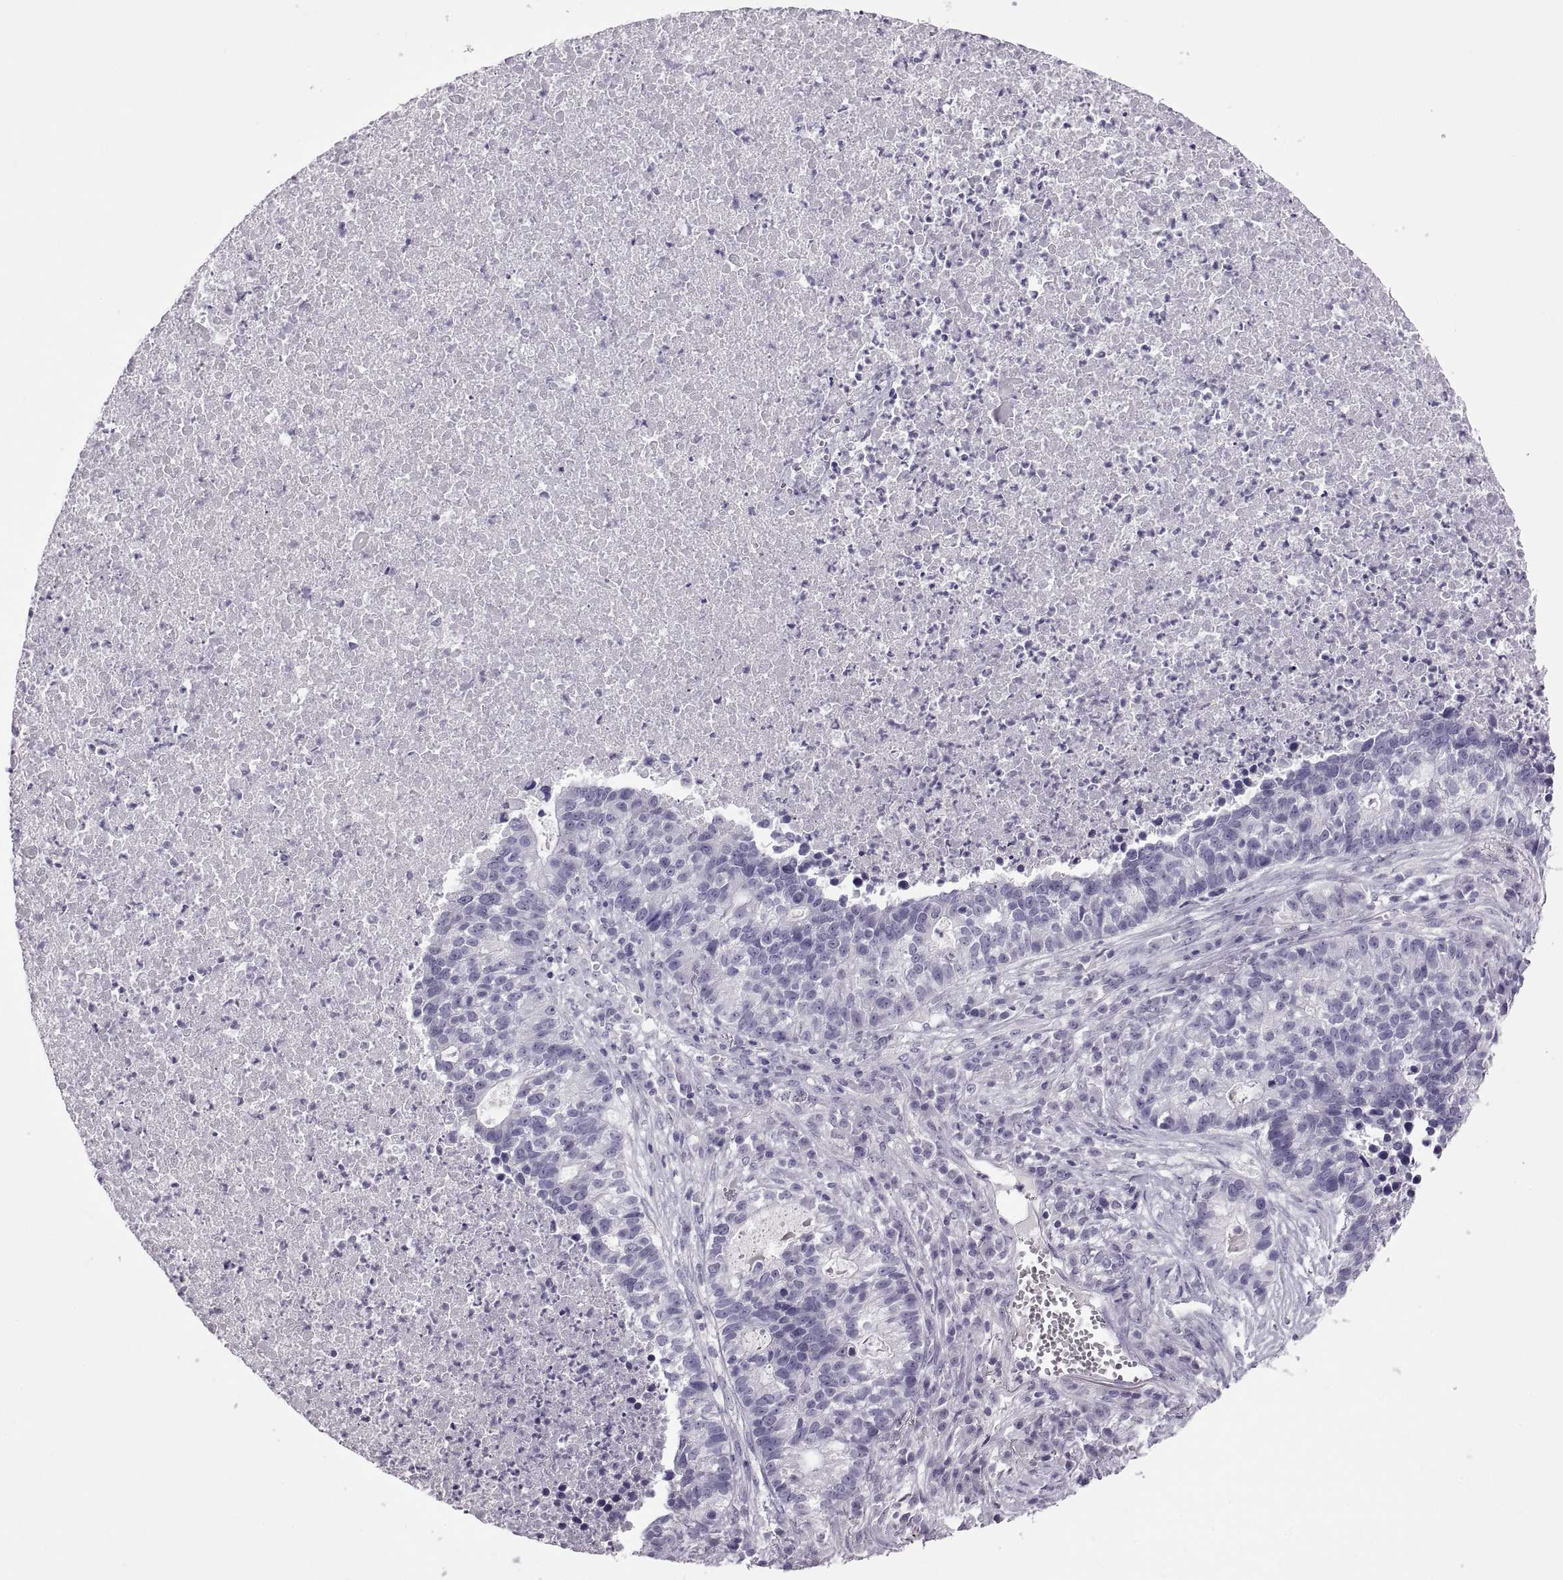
{"staining": {"intensity": "negative", "quantity": "none", "location": "none"}, "tissue": "lung cancer", "cell_type": "Tumor cells", "image_type": "cancer", "snomed": [{"axis": "morphology", "description": "Adenocarcinoma, NOS"}, {"axis": "topography", "description": "Lung"}], "caption": "Immunohistochemical staining of human adenocarcinoma (lung) reveals no significant positivity in tumor cells.", "gene": "RDM1", "patient": {"sex": "male", "age": 57}}